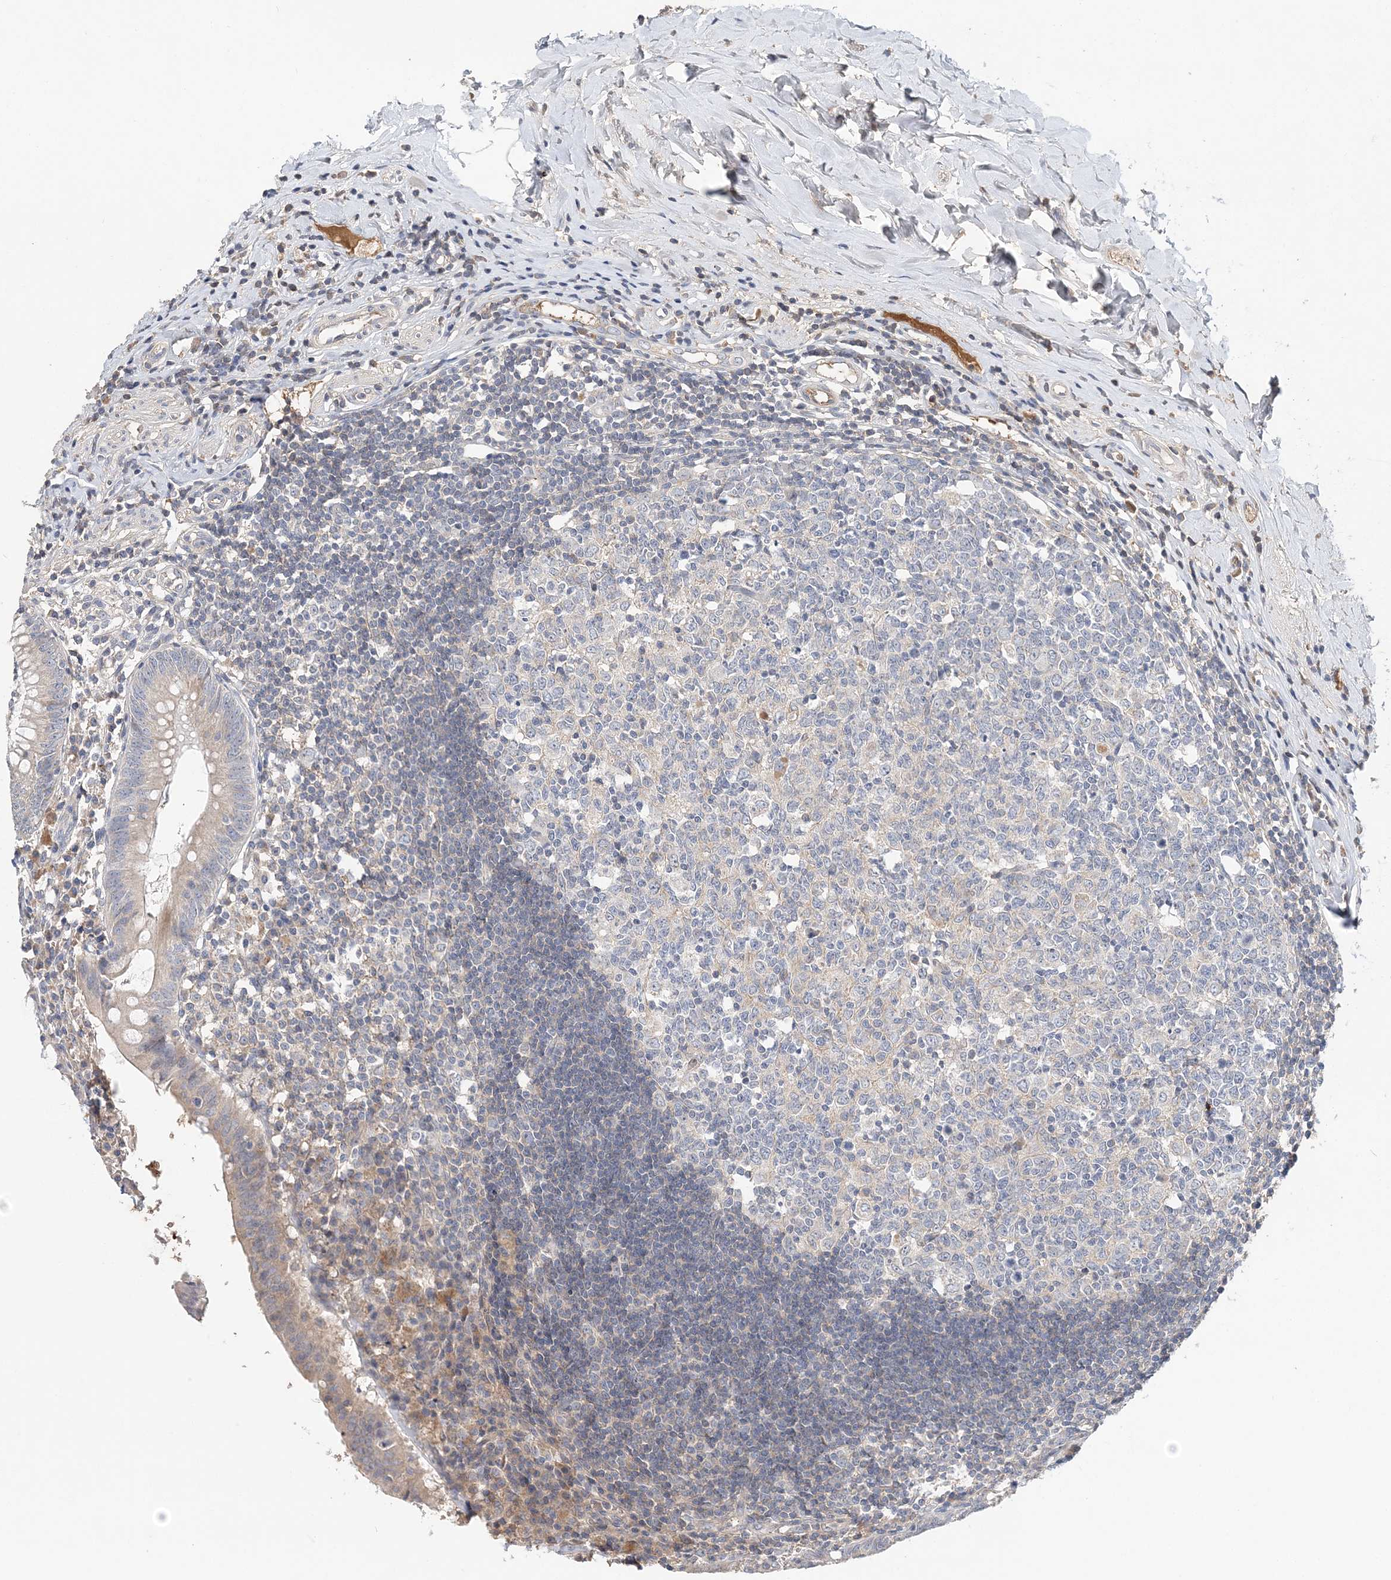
{"staining": {"intensity": "weak", "quantity": "<25%", "location": "cytoplasmic/membranous"}, "tissue": "appendix", "cell_type": "Glandular cells", "image_type": "normal", "snomed": [{"axis": "morphology", "description": "Normal tissue, NOS"}, {"axis": "topography", "description": "Appendix"}], "caption": "Histopathology image shows no significant protein expression in glandular cells of normal appendix. (DAB immunohistochemistry, high magnification).", "gene": "SYCP3", "patient": {"sex": "female", "age": 54}}